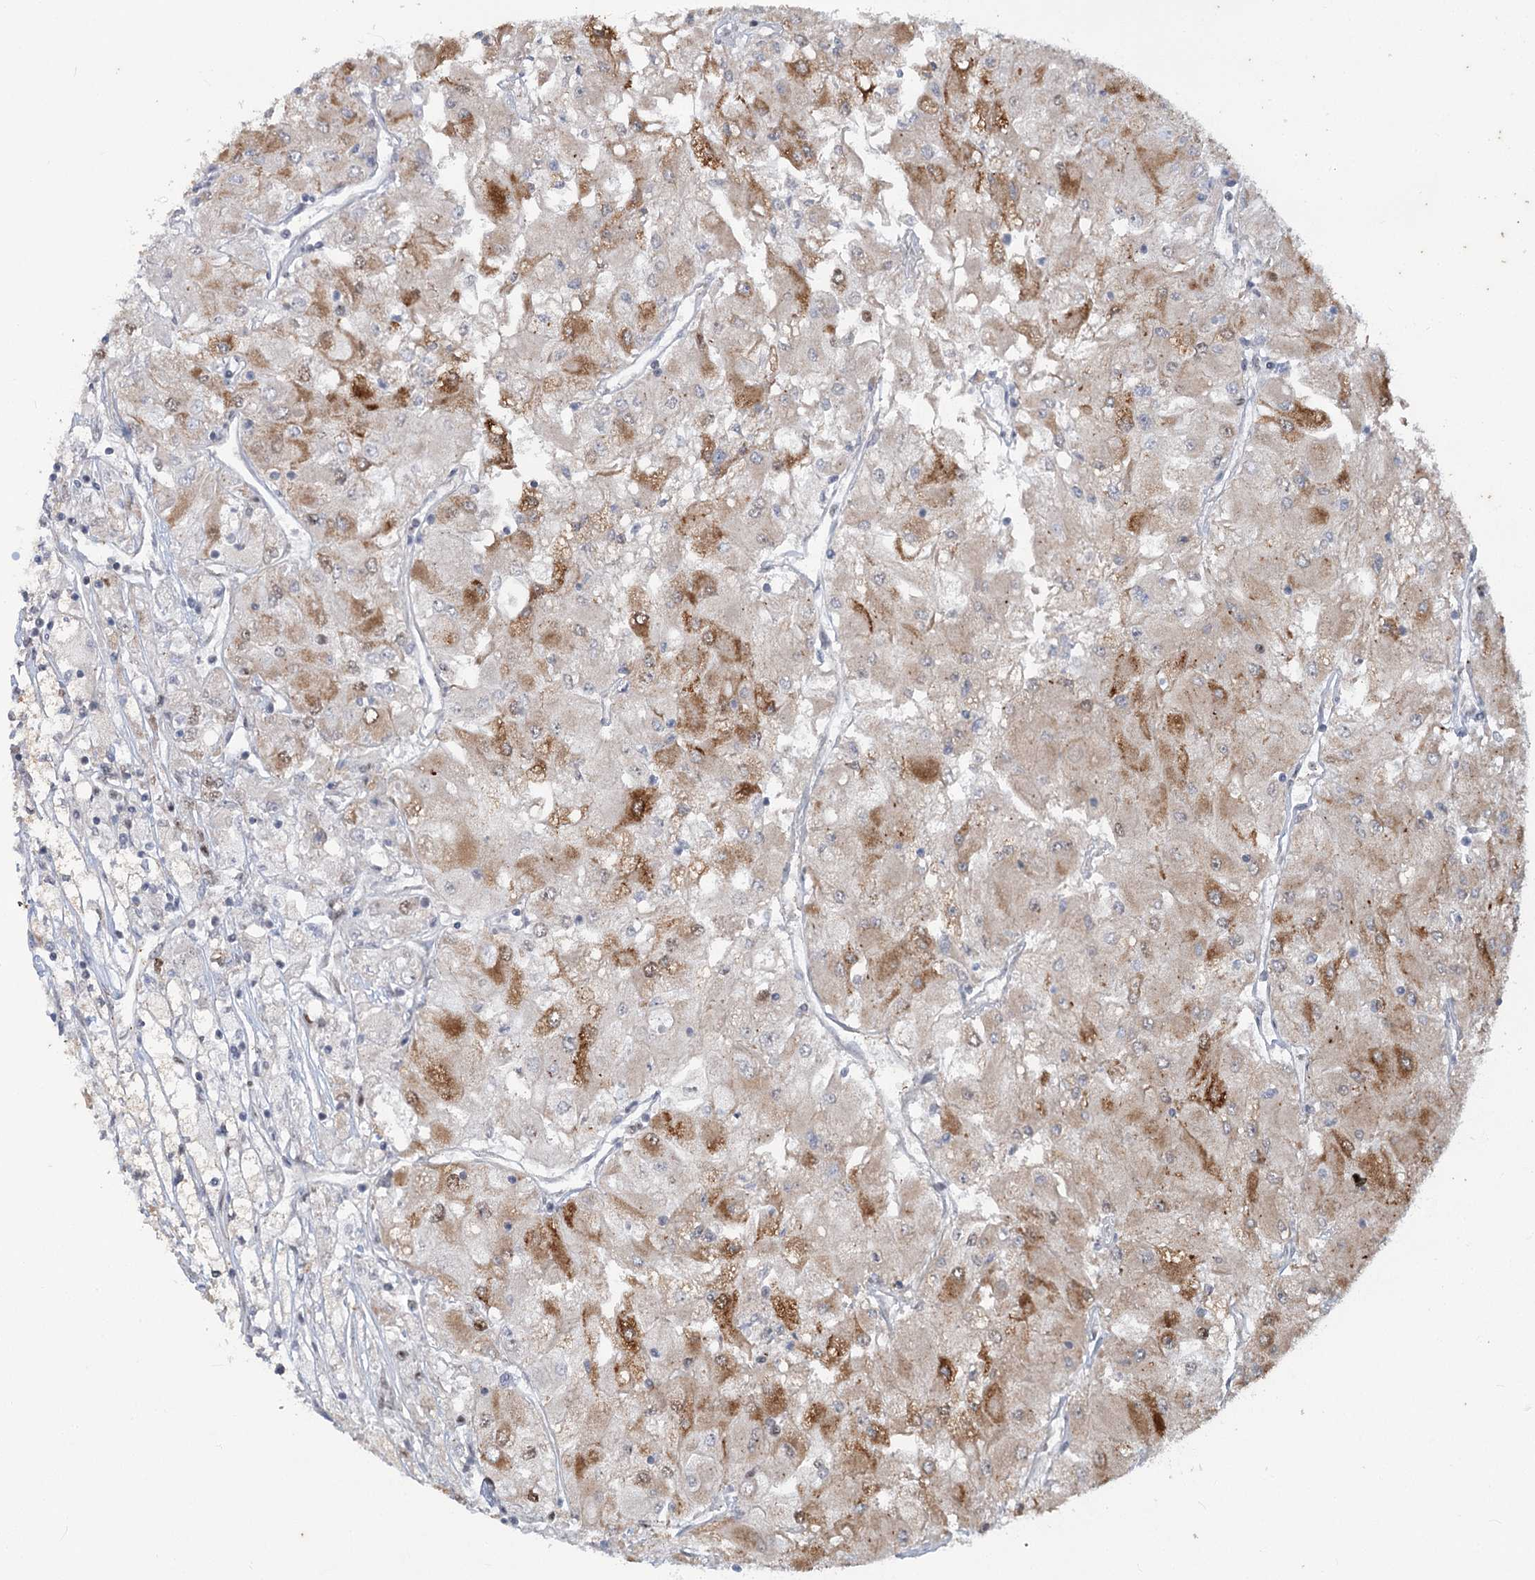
{"staining": {"intensity": "moderate", "quantity": "<25%", "location": "cytoplasmic/membranous"}, "tissue": "renal cancer", "cell_type": "Tumor cells", "image_type": "cancer", "snomed": [{"axis": "morphology", "description": "Adenocarcinoma, NOS"}, {"axis": "topography", "description": "Kidney"}], "caption": "This is a photomicrograph of IHC staining of renal adenocarcinoma, which shows moderate staining in the cytoplasmic/membranous of tumor cells.", "gene": "MTG1", "patient": {"sex": "male", "age": 80}}